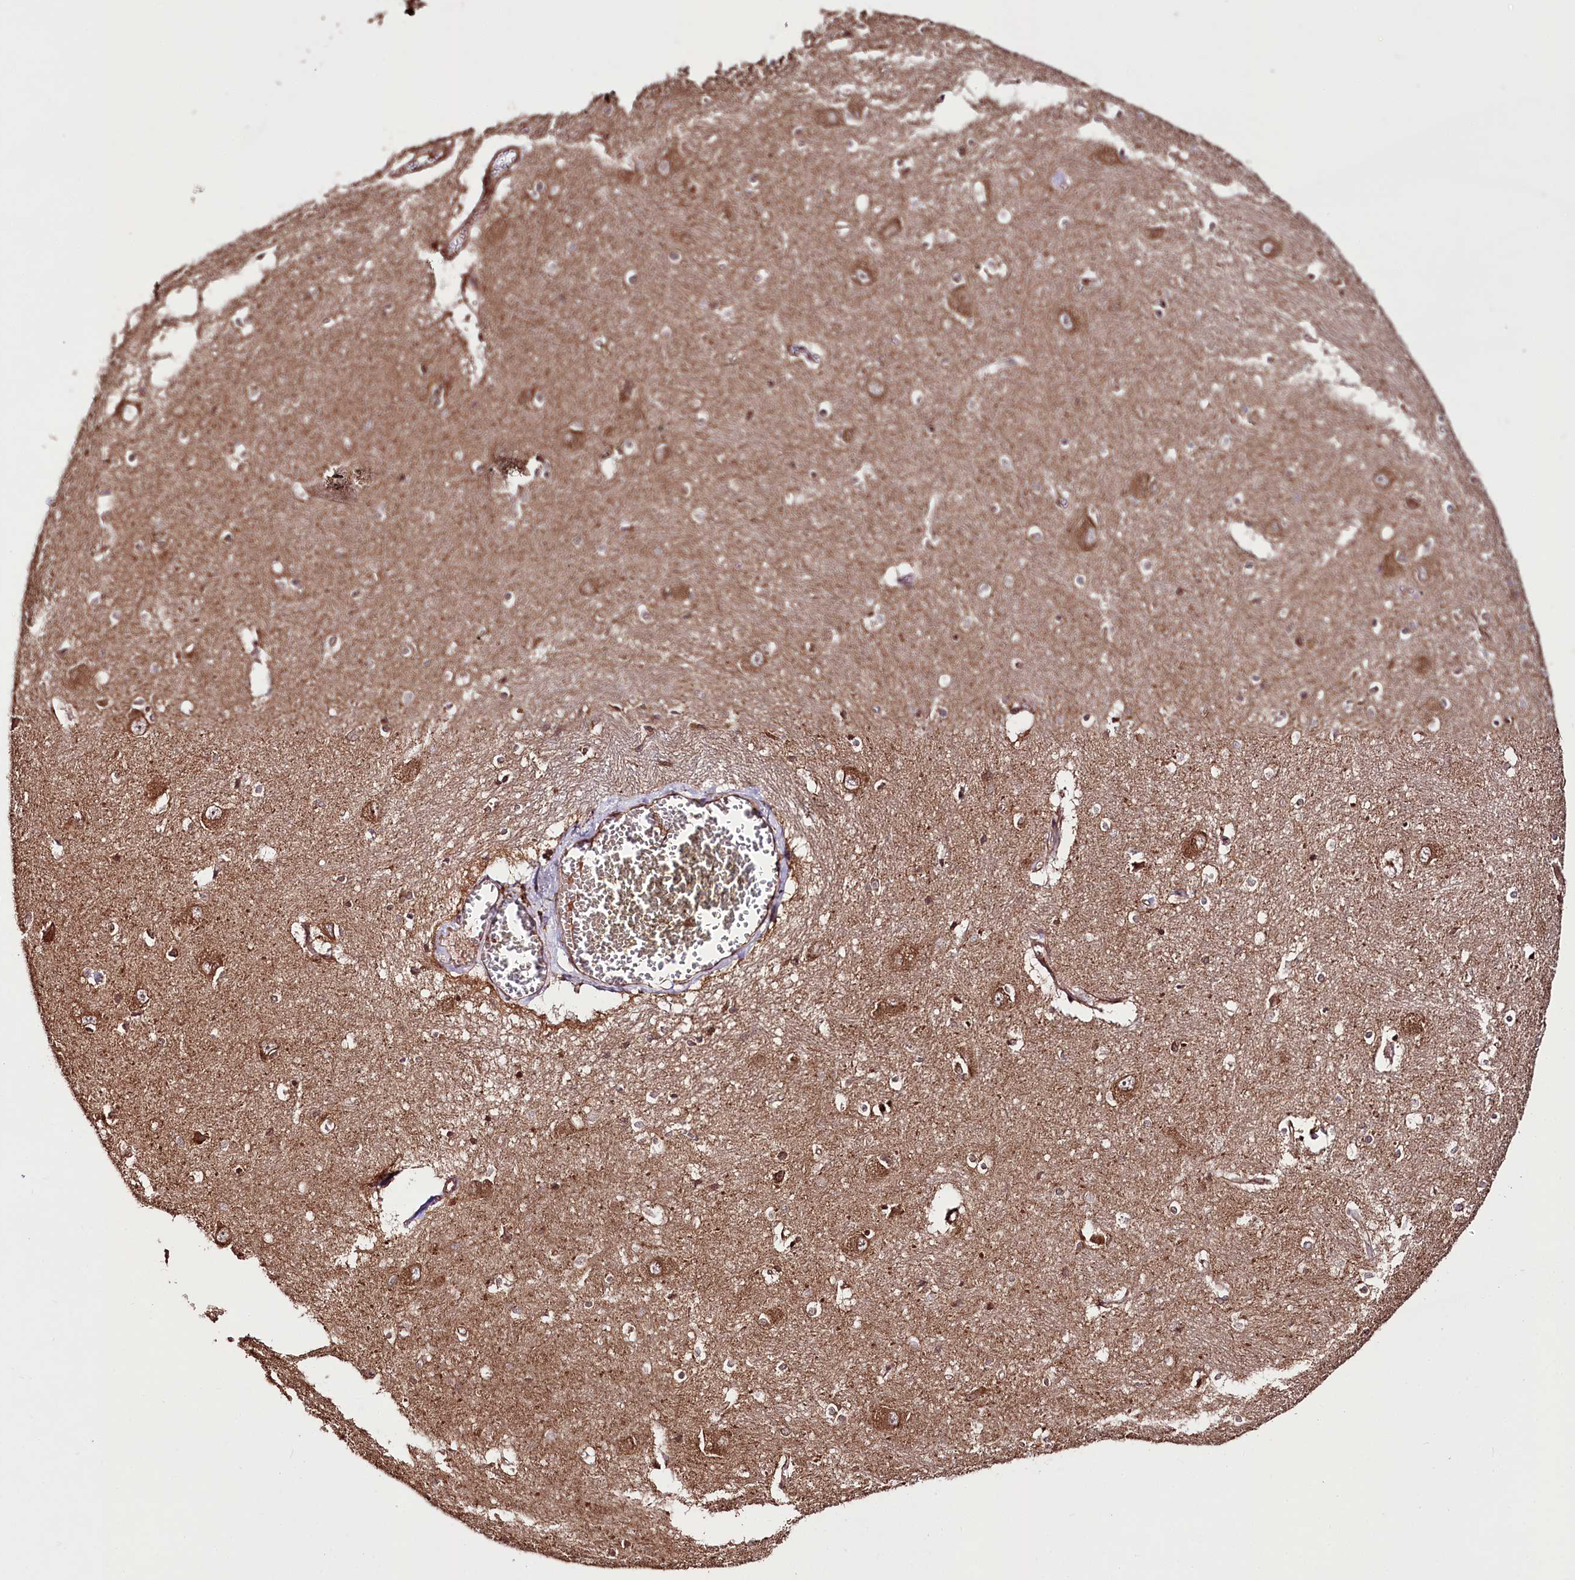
{"staining": {"intensity": "moderate", "quantity": "25%-75%", "location": "cytoplasmic/membranous"}, "tissue": "caudate", "cell_type": "Glial cells", "image_type": "normal", "snomed": [{"axis": "morphology", "description": "Normal tissue, NOS"}, {"axis": "topography", "description": "Lateral ventricle wall"}], "caption": "Protein expression analysis of normal human caudate reveals moderate cytoplasmic/membranous expression in about 25%-75% of glial cells. The staining is performed using DAB (3,3'-diaminobenzidine) brown chromogen to label protein expression. The nuclei are counter-stained blue using hematoxylin.", "gene": "DHX29", "patient": {"sex": "male", "age": 37}}